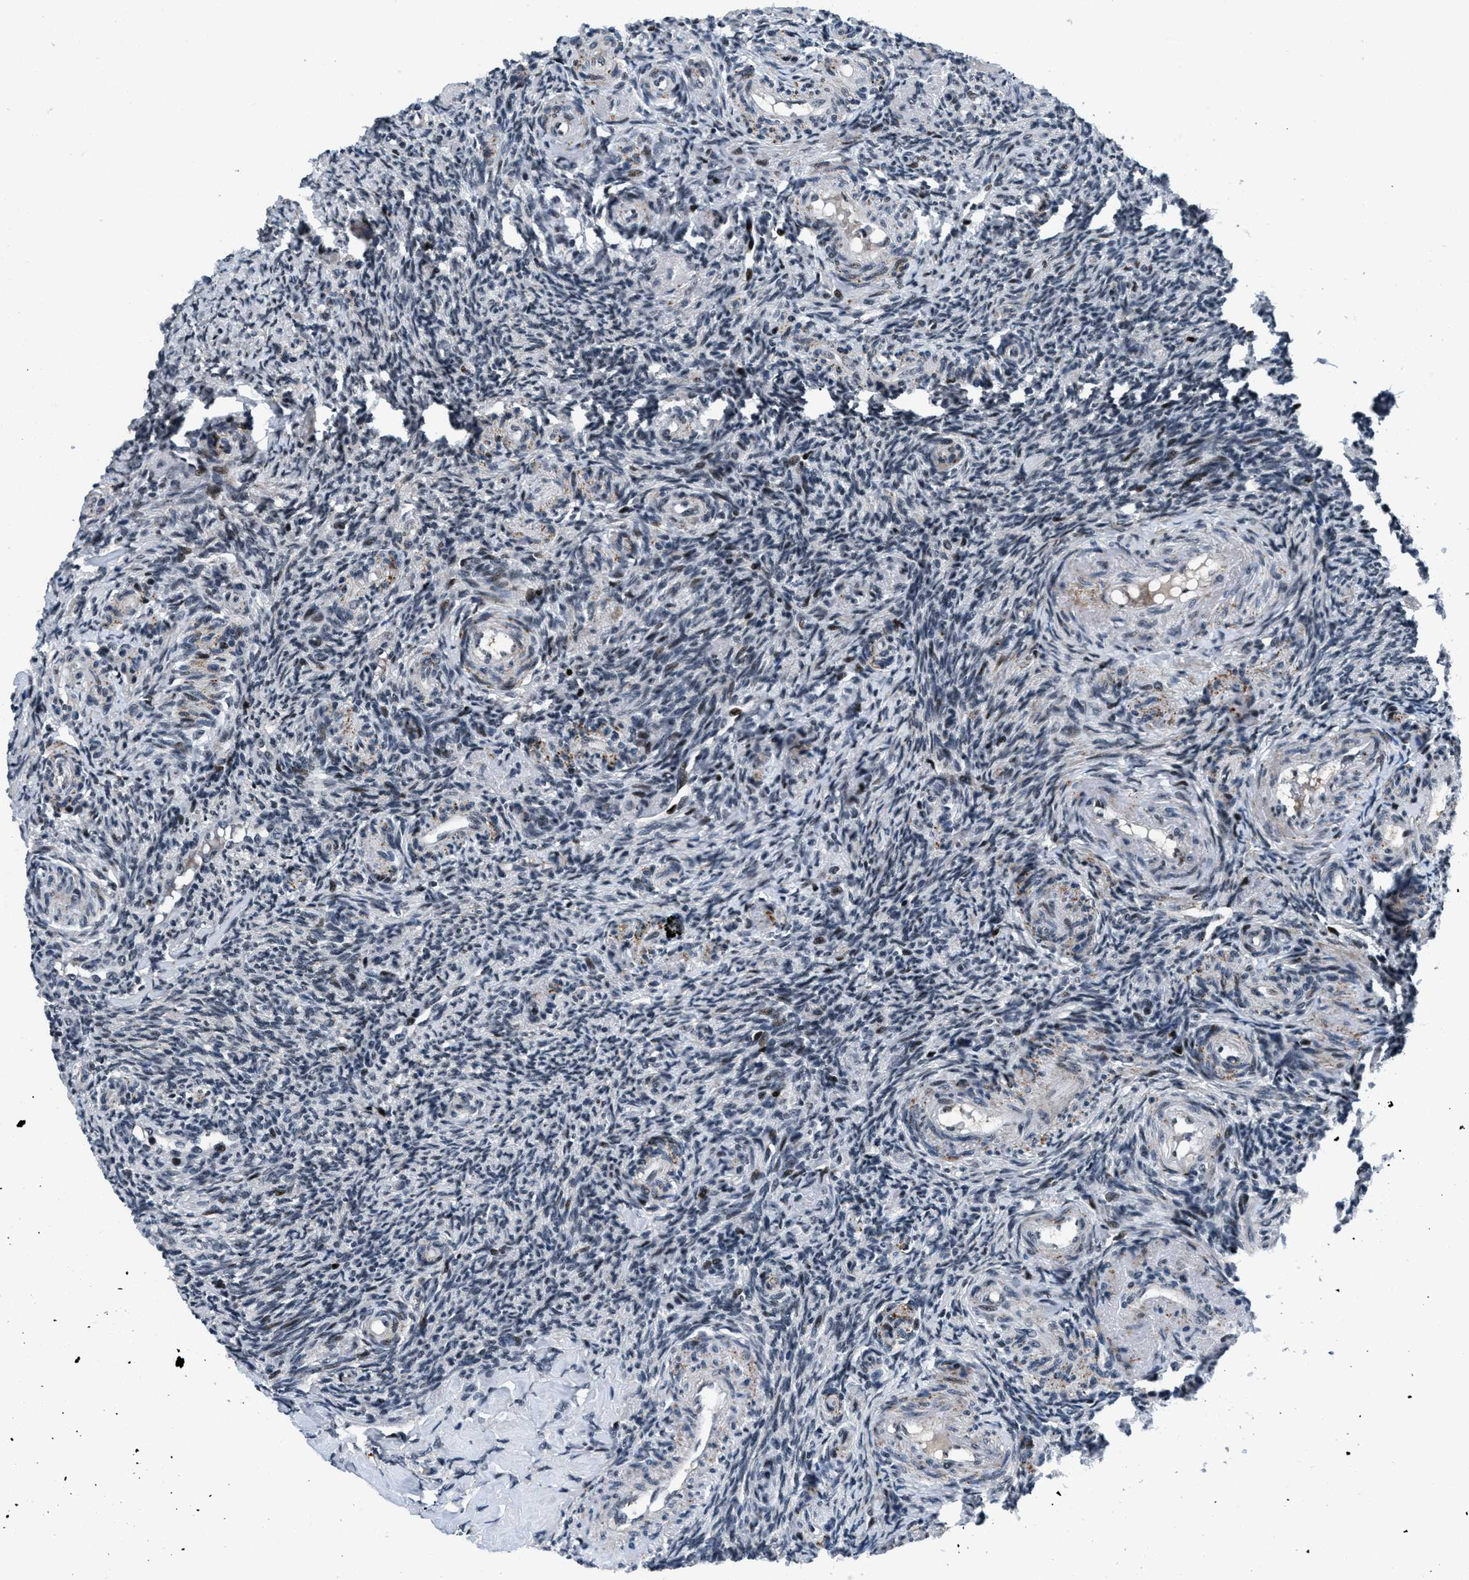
{"staining": {"intensity": "strong", "quantity": ">75%", "location": "nuclear"}, "tissue": "ovary", "cell_type": "Ovarian stroma cells", "image_type": "normal", "snomed": [{"axis": "morphology", "description": "Normal tissue, NOS"}, {"axis": "topography", "description": "Ovary"}], "caption": "Protein analysis of benign ovary shows strong nuclear expression in approximately >75% of ovarian stroma cells. (IHC, brightfield microscopy, high magnification).", "gene": "SMARCB1", "patient": {"sex": "female", "age": 41}}